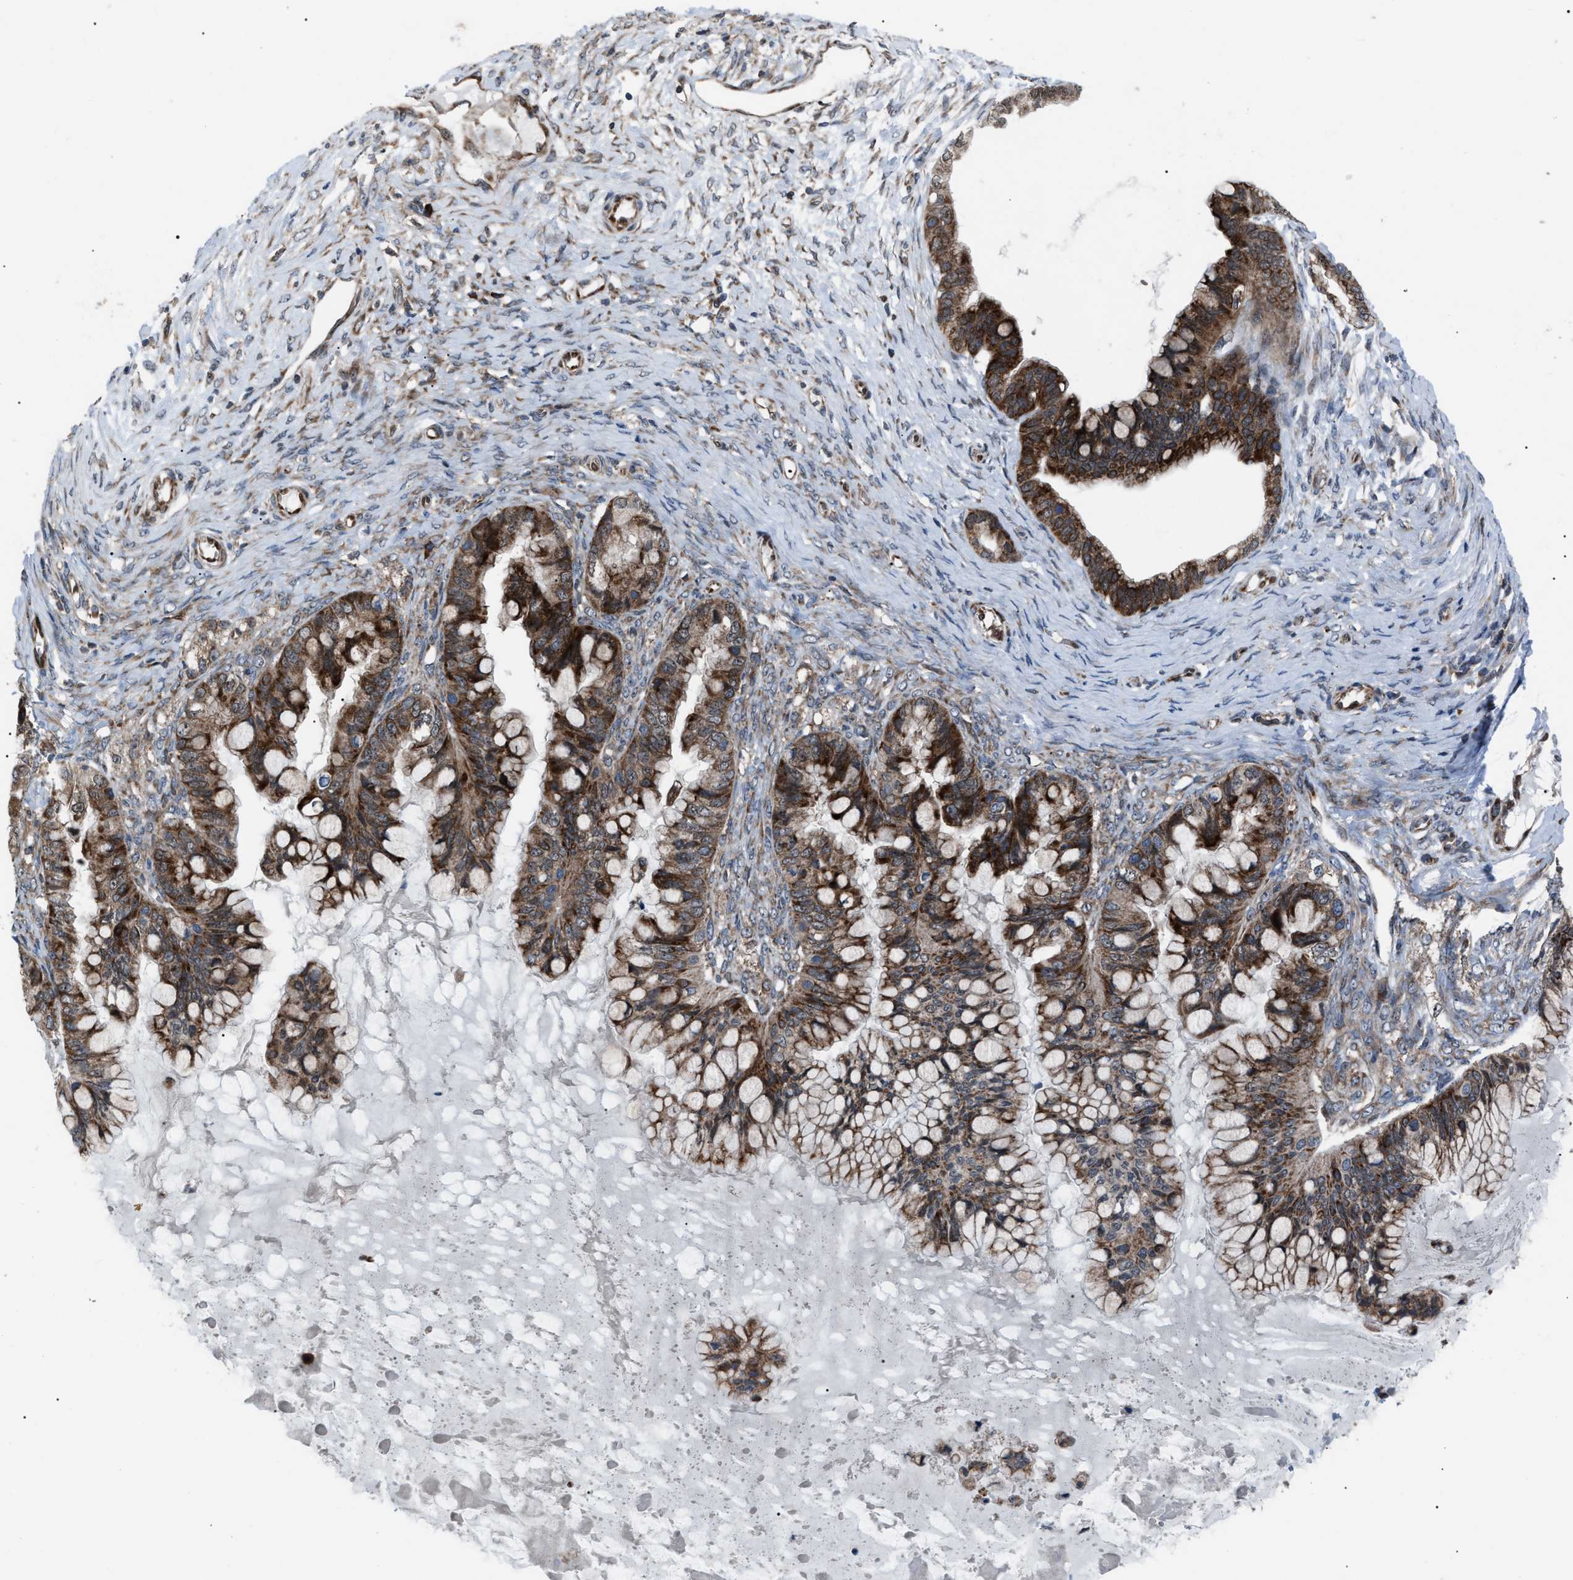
{"staining": {"intensity": "strong", "quantity": ">75%", "location": "cytoplasmic/membranous"}, "tissue": "ovarian cancer", "cell_type": "Tumor cells", "image_type": "cancer", "snomed": [{"axis": "morphology", "description": "Cystadenocarcinoma, mucinous, NOS"}, {"axis": "topography", "description": "Ovary"}], "caption": "This photomicrograph exhibits mucinous cystadenocarcinoma (ovarian) stained with IHC to label a protein in brown. The cytoplasmic/membranous of tumor cells show strong positivity for the protein. Nuclei are counter-stained blue.", "gene": "AGO2", "patient": {"sex": "female", "age": 80}}